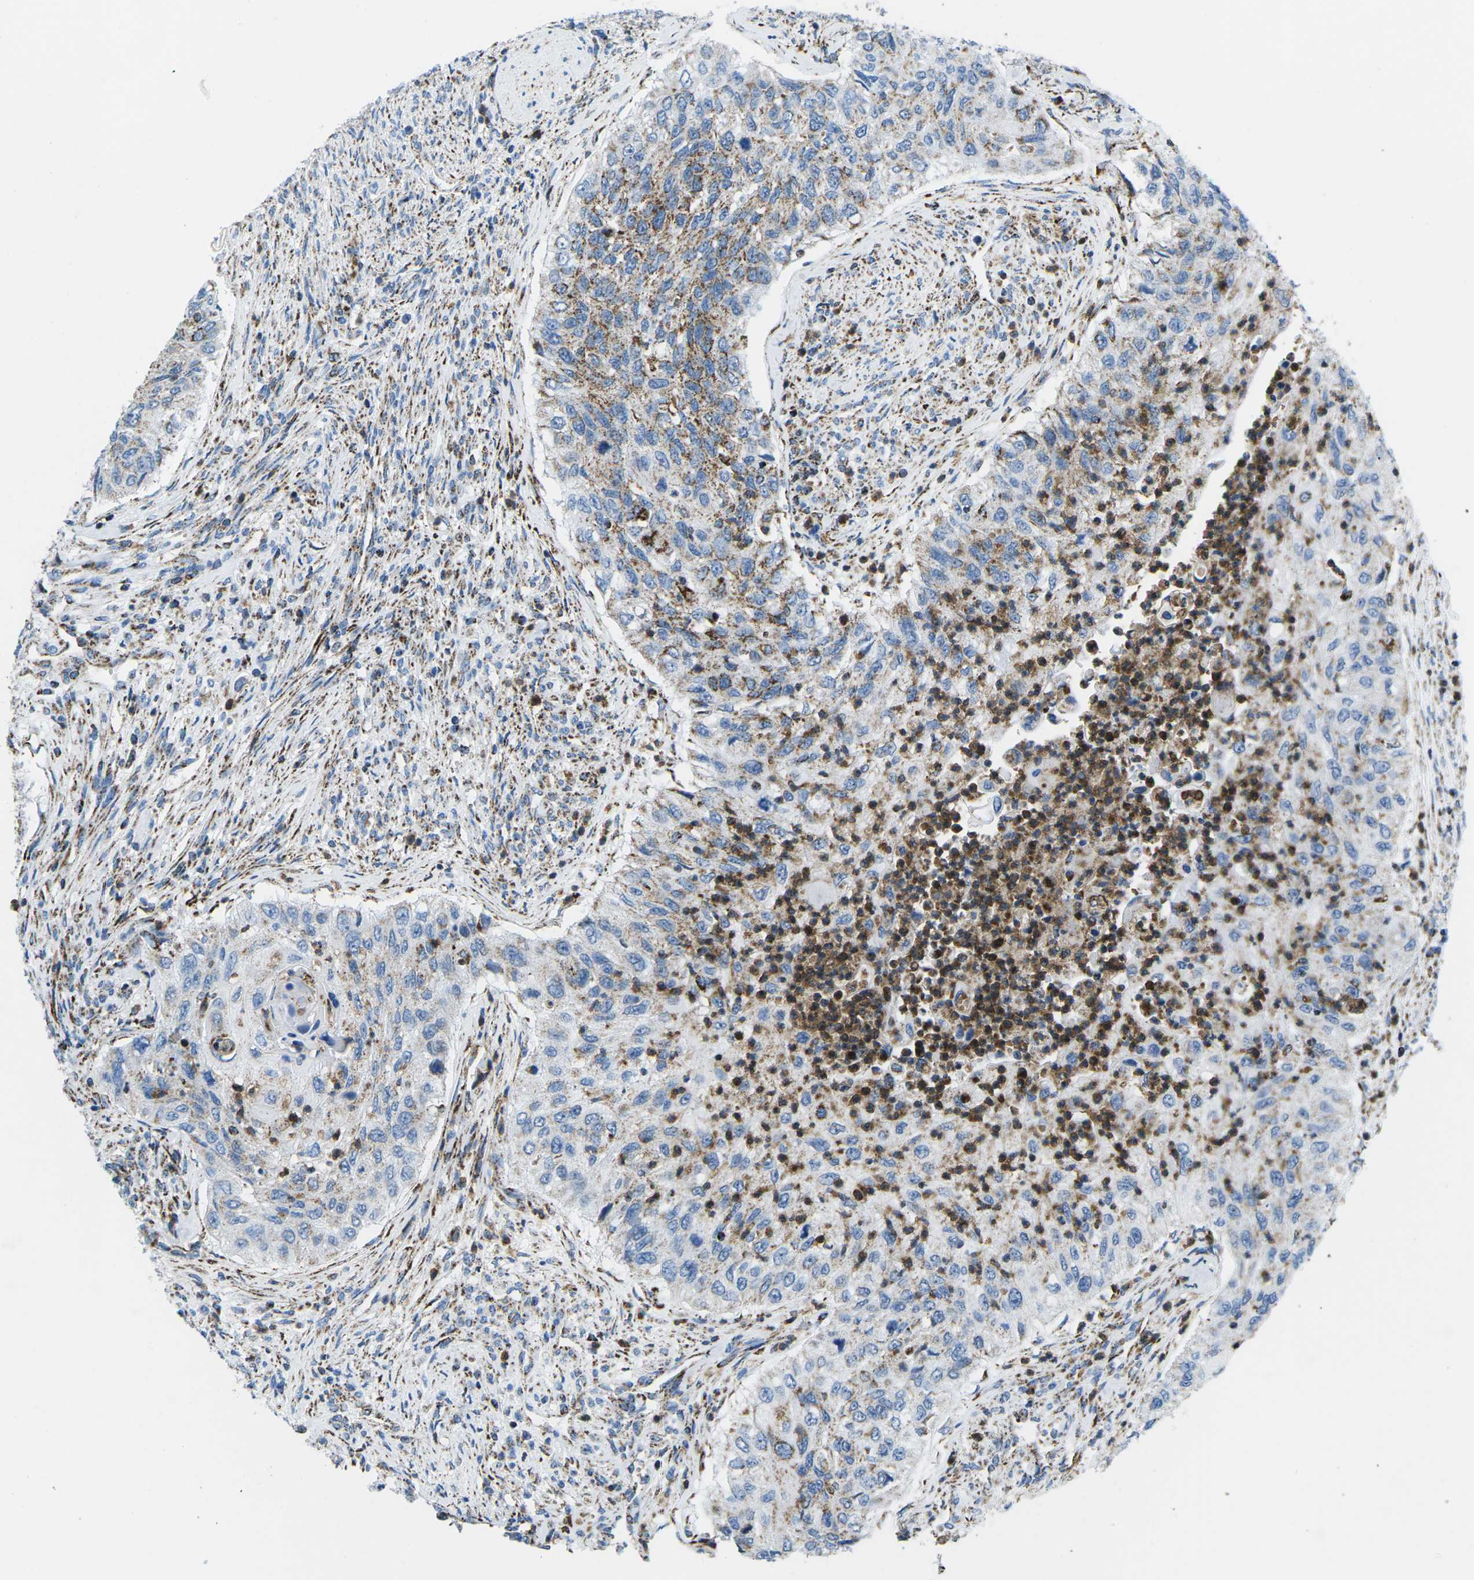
{"staining": {"intensity": "moderate", "quantity": "25%-75%", "location": "cytoplasmic/membranous"}, "tissue": "urothelial cancer", "cell_type": "Tumor cells", "image_type": "cancer", "snomed": [{"axis": "morphology", "description": "Urothelial carcinoma, High grade"}, {"axis": "topography", "description": "Urinary bladder"}], "caption": "Urothelial carcinoma (high-grade) stained for a protein reveals moderate cytoplasmic/membranous positivity in tumor cells. (Brightfield microscopy of DAB IHC at high magnification).", "gene": "COX6C", "patient": {"sex": "female", "age": 60}}